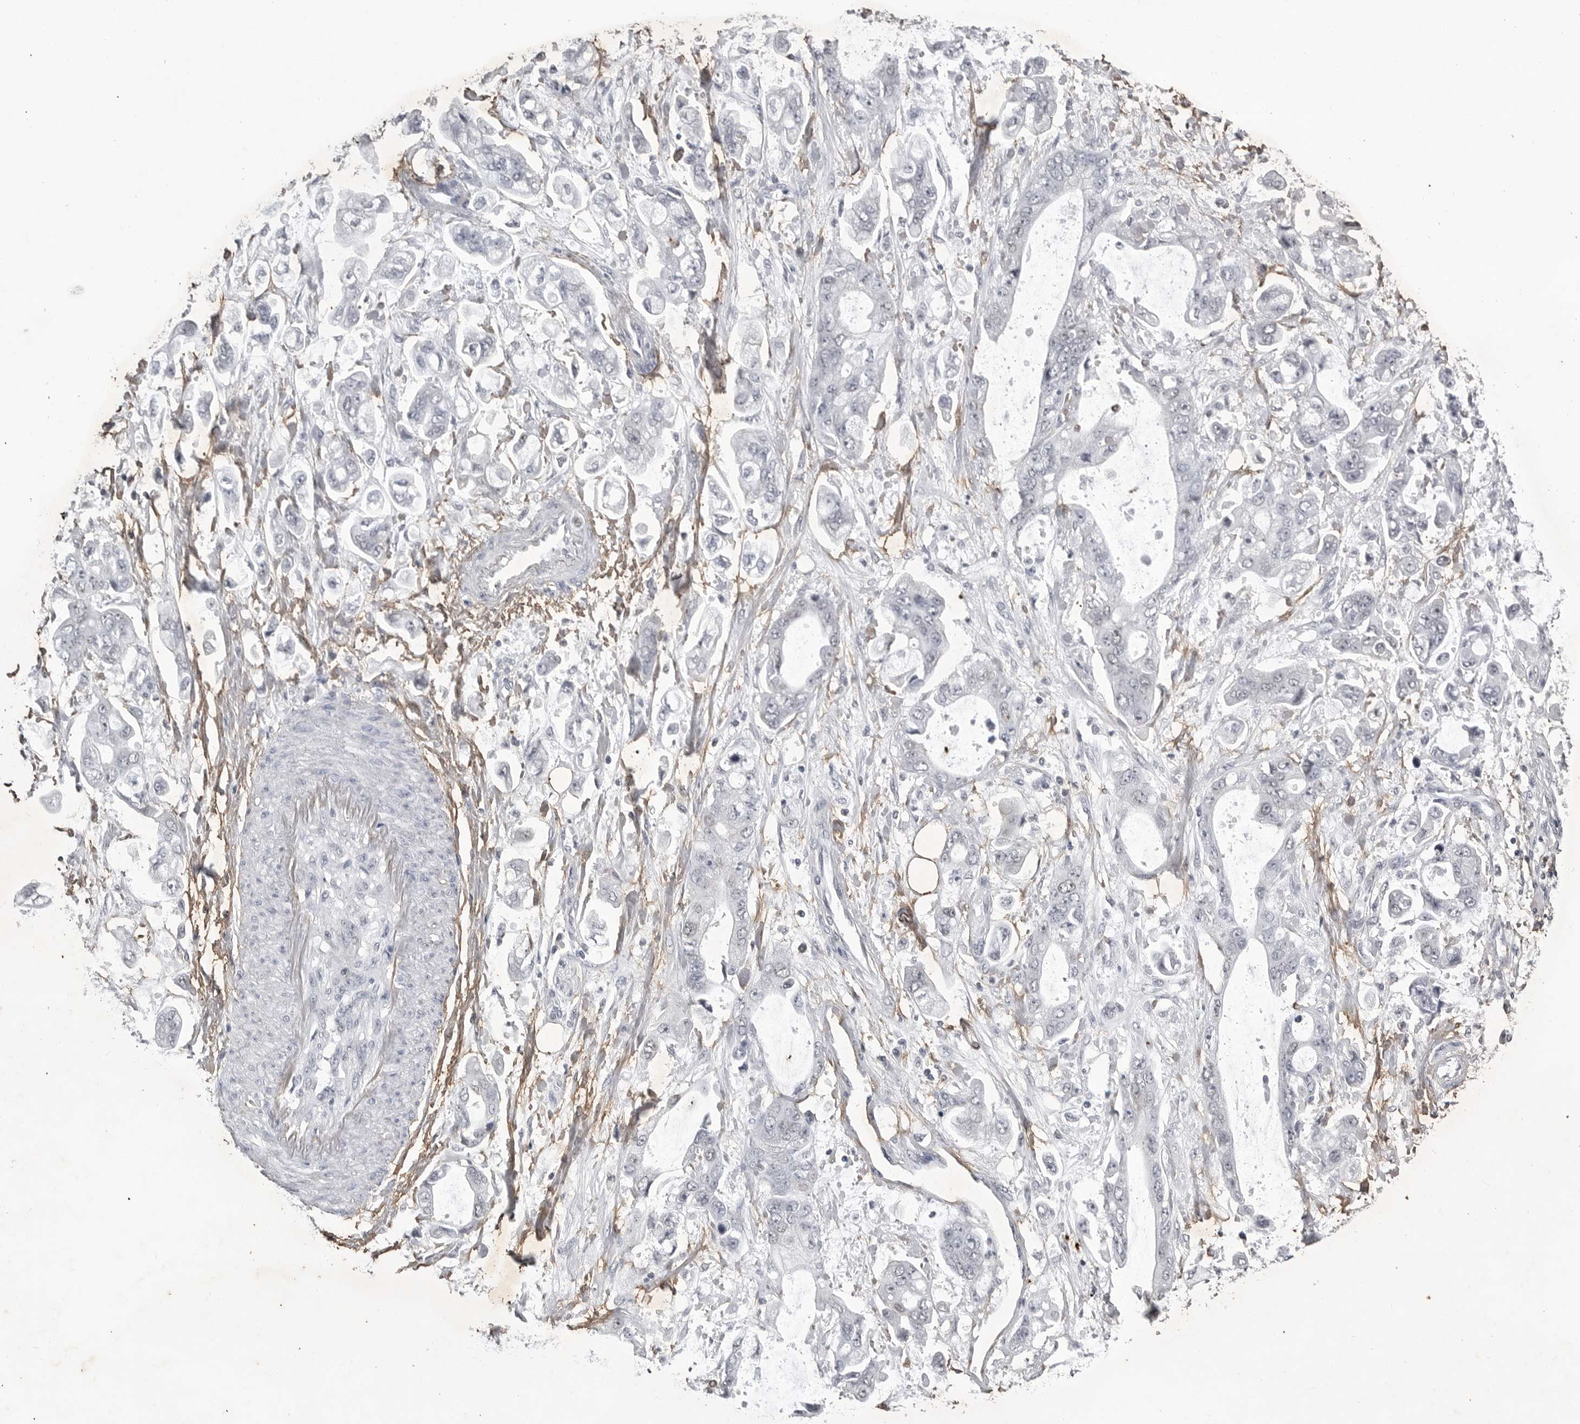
{"staining": {"intensity": "negative", "quantity": "none", "location": "none"}, "tissue": "stomach cancer", "cell_type": "Tumor cells", "image_type": "cancer", "snomed": [{"axis": "morphology", "description": "Normal tissue, NOS"}, {"axis": "morphology", "description": "Adenocarcinoma, NOS"}, {"axis": "topography", "description": "Stomach"}], "caption": "High power microscopy image of an IHC image of adenocarcinoma (stomach), revealing no significant expression in tumor cells.", "gene": "RRM1", "patient": {"sex": "male", "age": 62}}